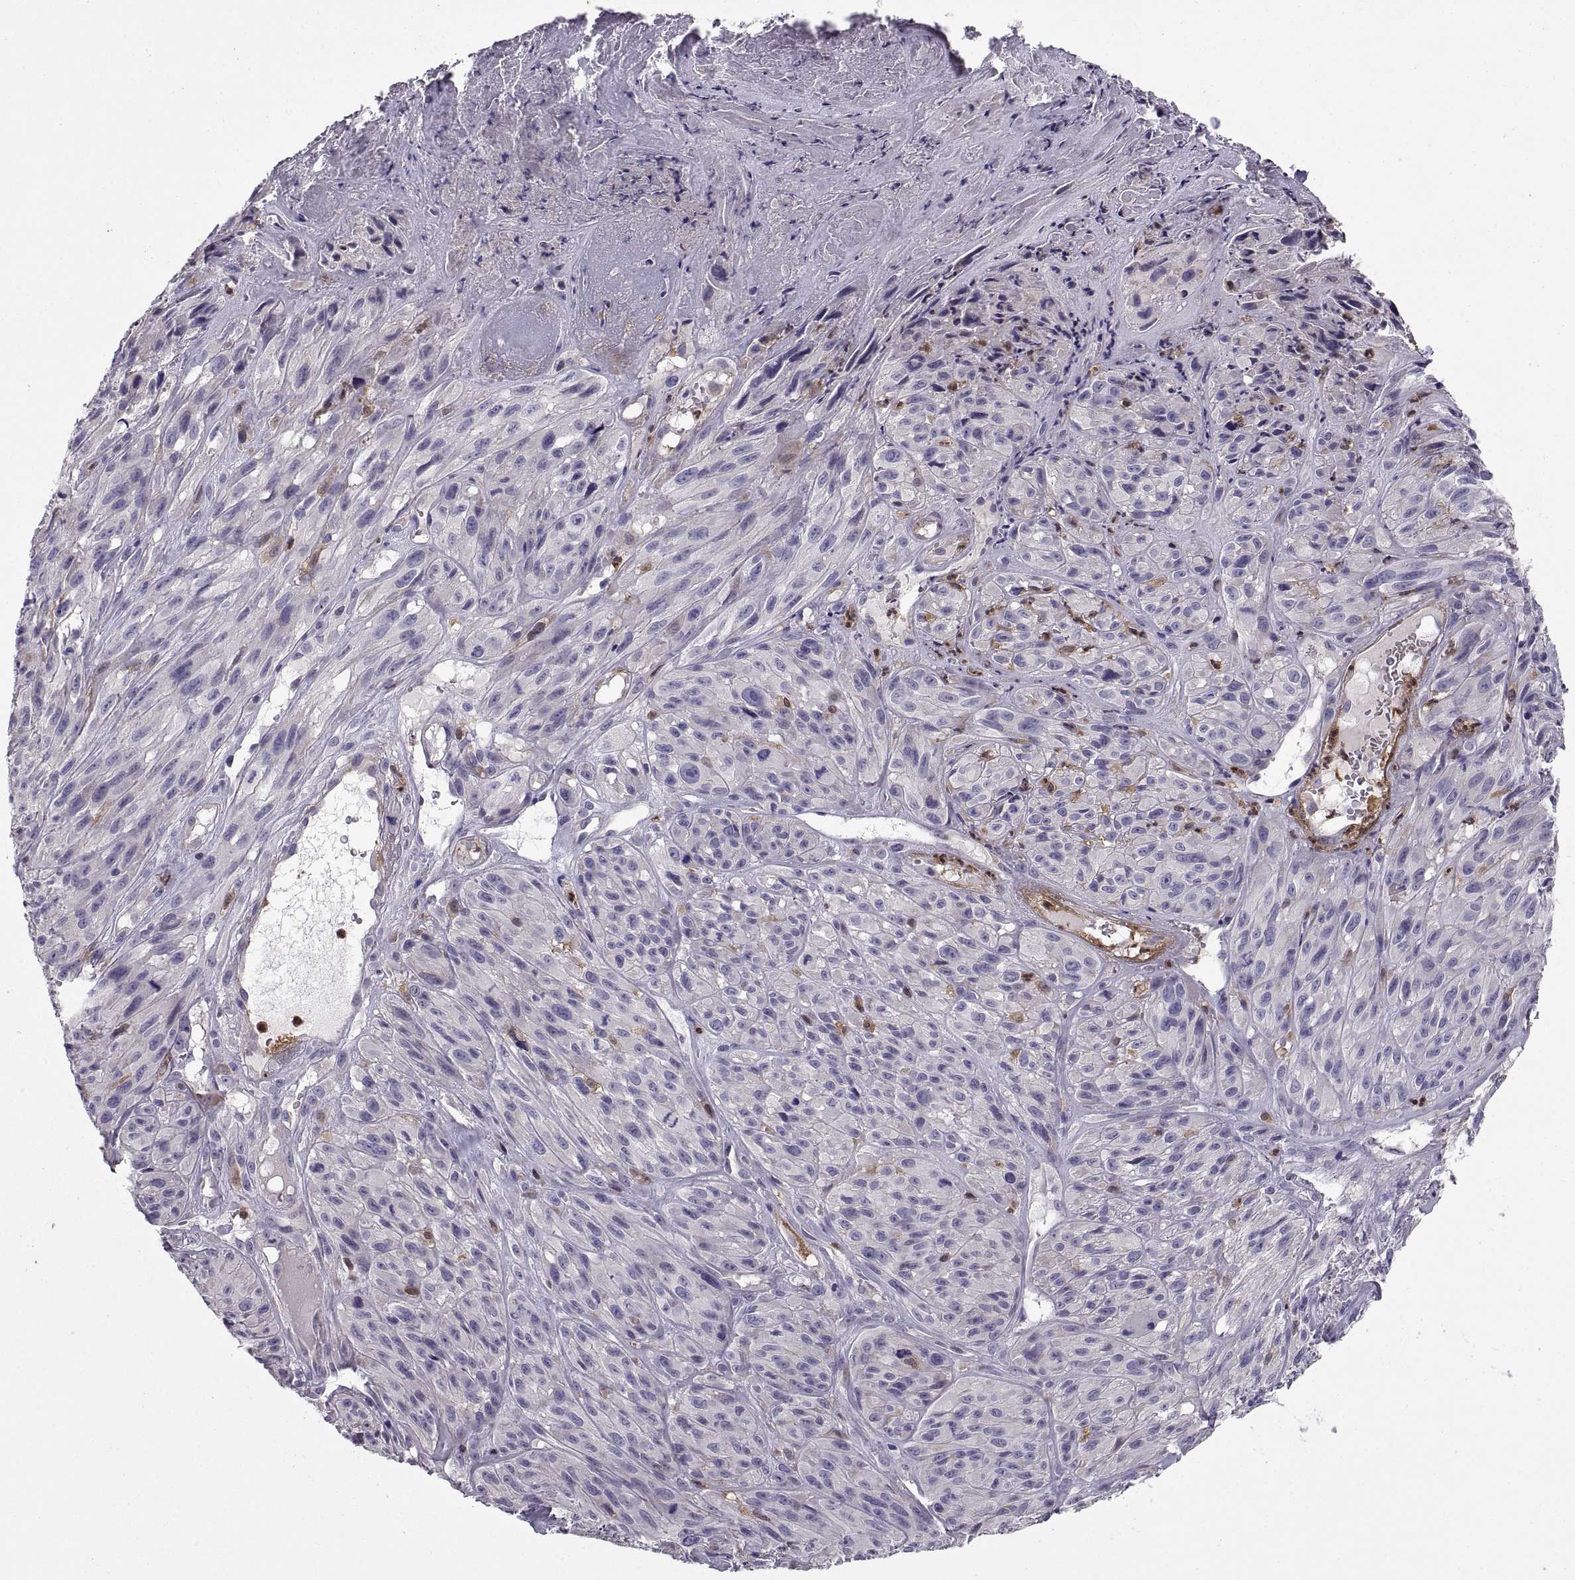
{"staining": {"intensity": "negative", "quantity": "none", "location": "none"}, "tissue": "melanoma", "cell_type": "Tumor cells", "image_type": "cancer", "snomed": [{"axis": "morphology", "description": "Malignant melanoma, NOS"}, {"axis": "topography", "description": "Skin"}], "caption": "This is an immunohistochemistry (IHC) micrograph of human melanoma. There is no positivity in tumor cells.", "gene": "DOK3", "patient": {"sex": "male", "age": 51}}